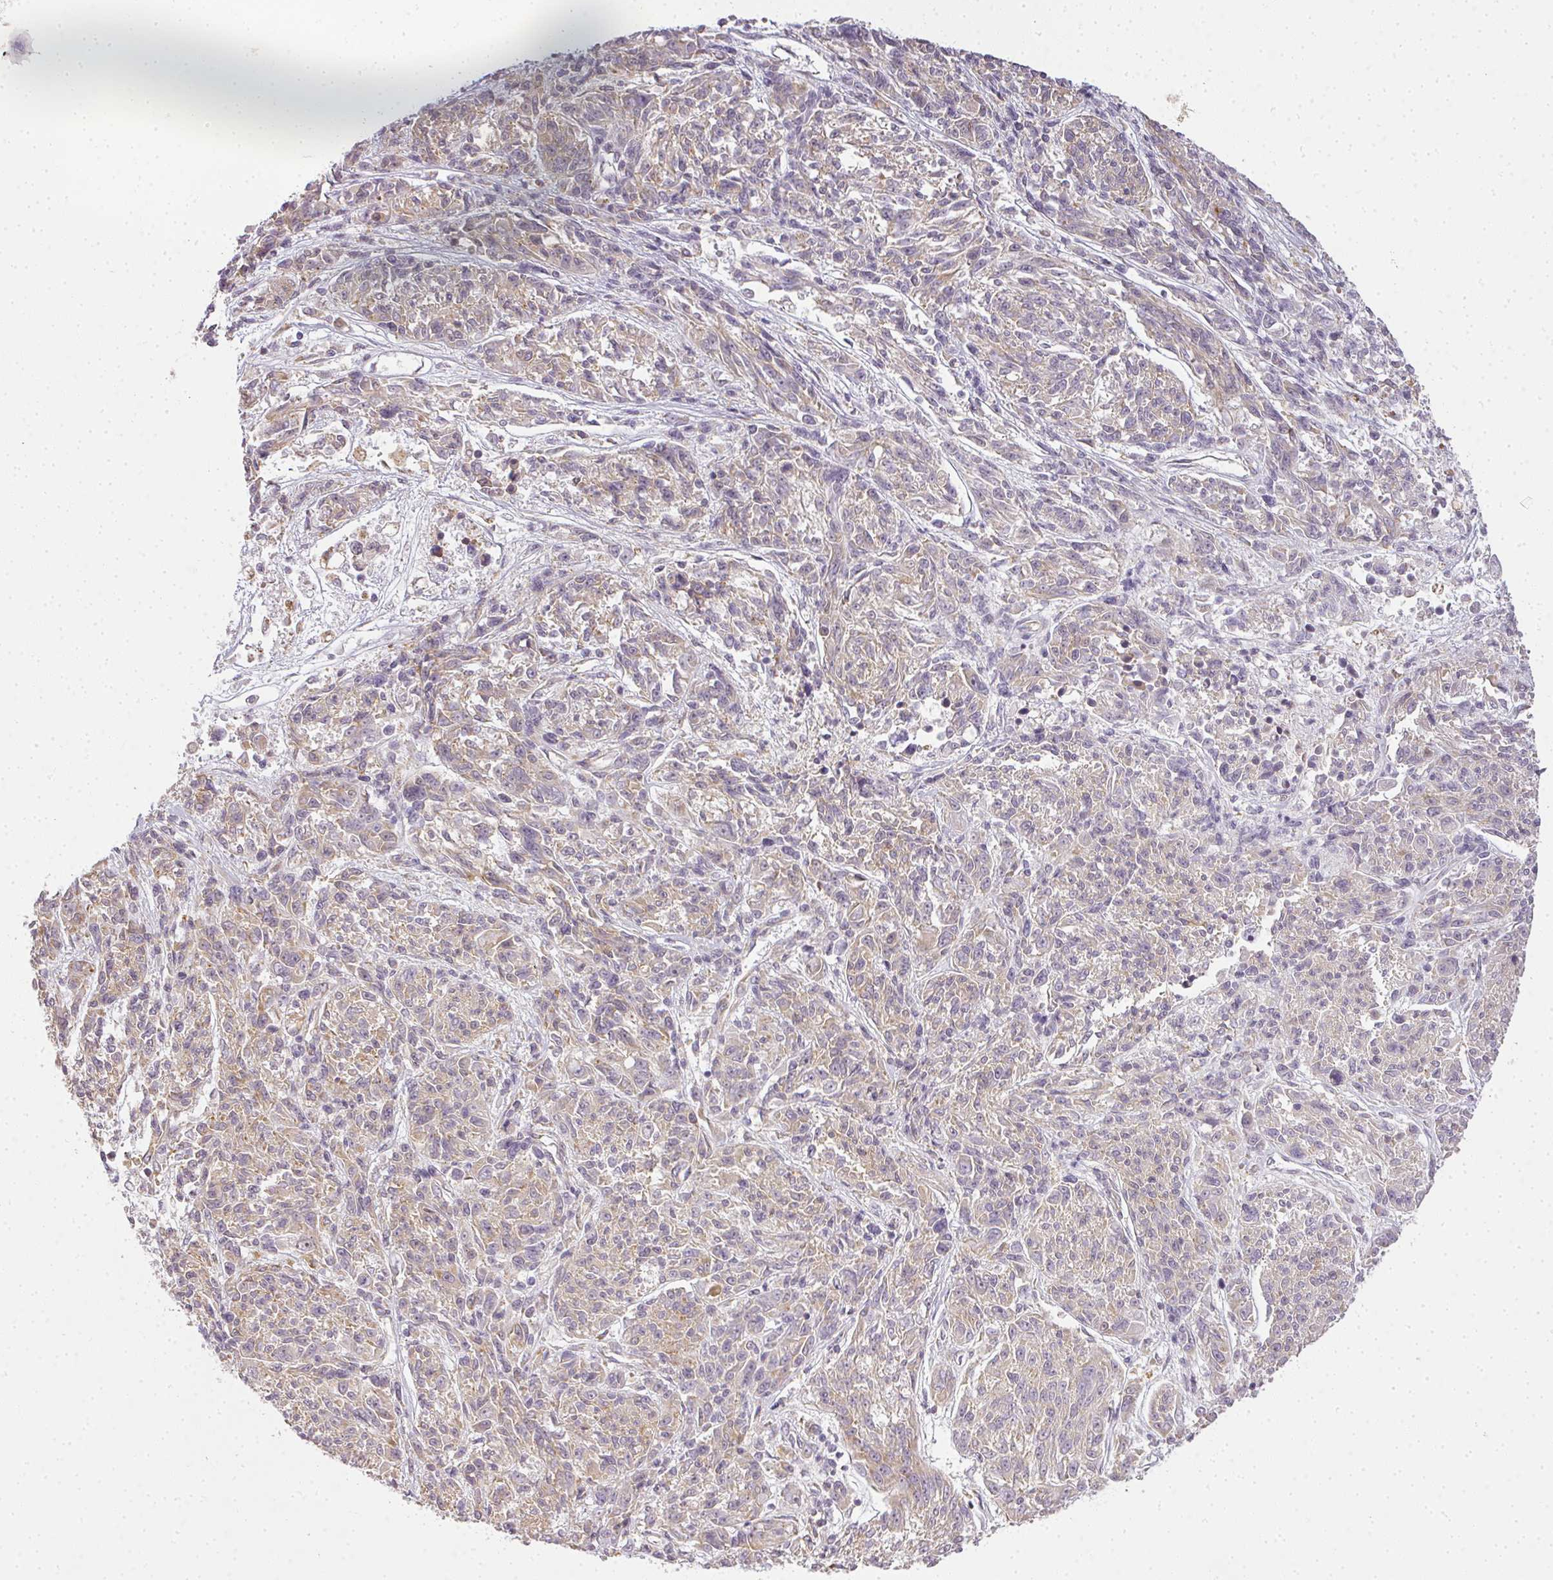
{"staining": {"intensity": "weak", "quantity": "<25%", "location": "cytoplasmic/membranous"}, "tissue": "melanoma", "cell_type": "Tumor cells", "image_type": "cancer", "snomed": [{"axis": "morphology", "description": "Malignant melanoma, NOS"}, {"axis": "topography", "description": "Skin"}], "caption": "Tumor cells show no significant staining in malignant melanoma. (DAB (3,3'-diaminobenzidine) immunohistochemistry (IHC), high magnification).", "gene": "MED19", "patient": {"sex": "male", "age": 53}}